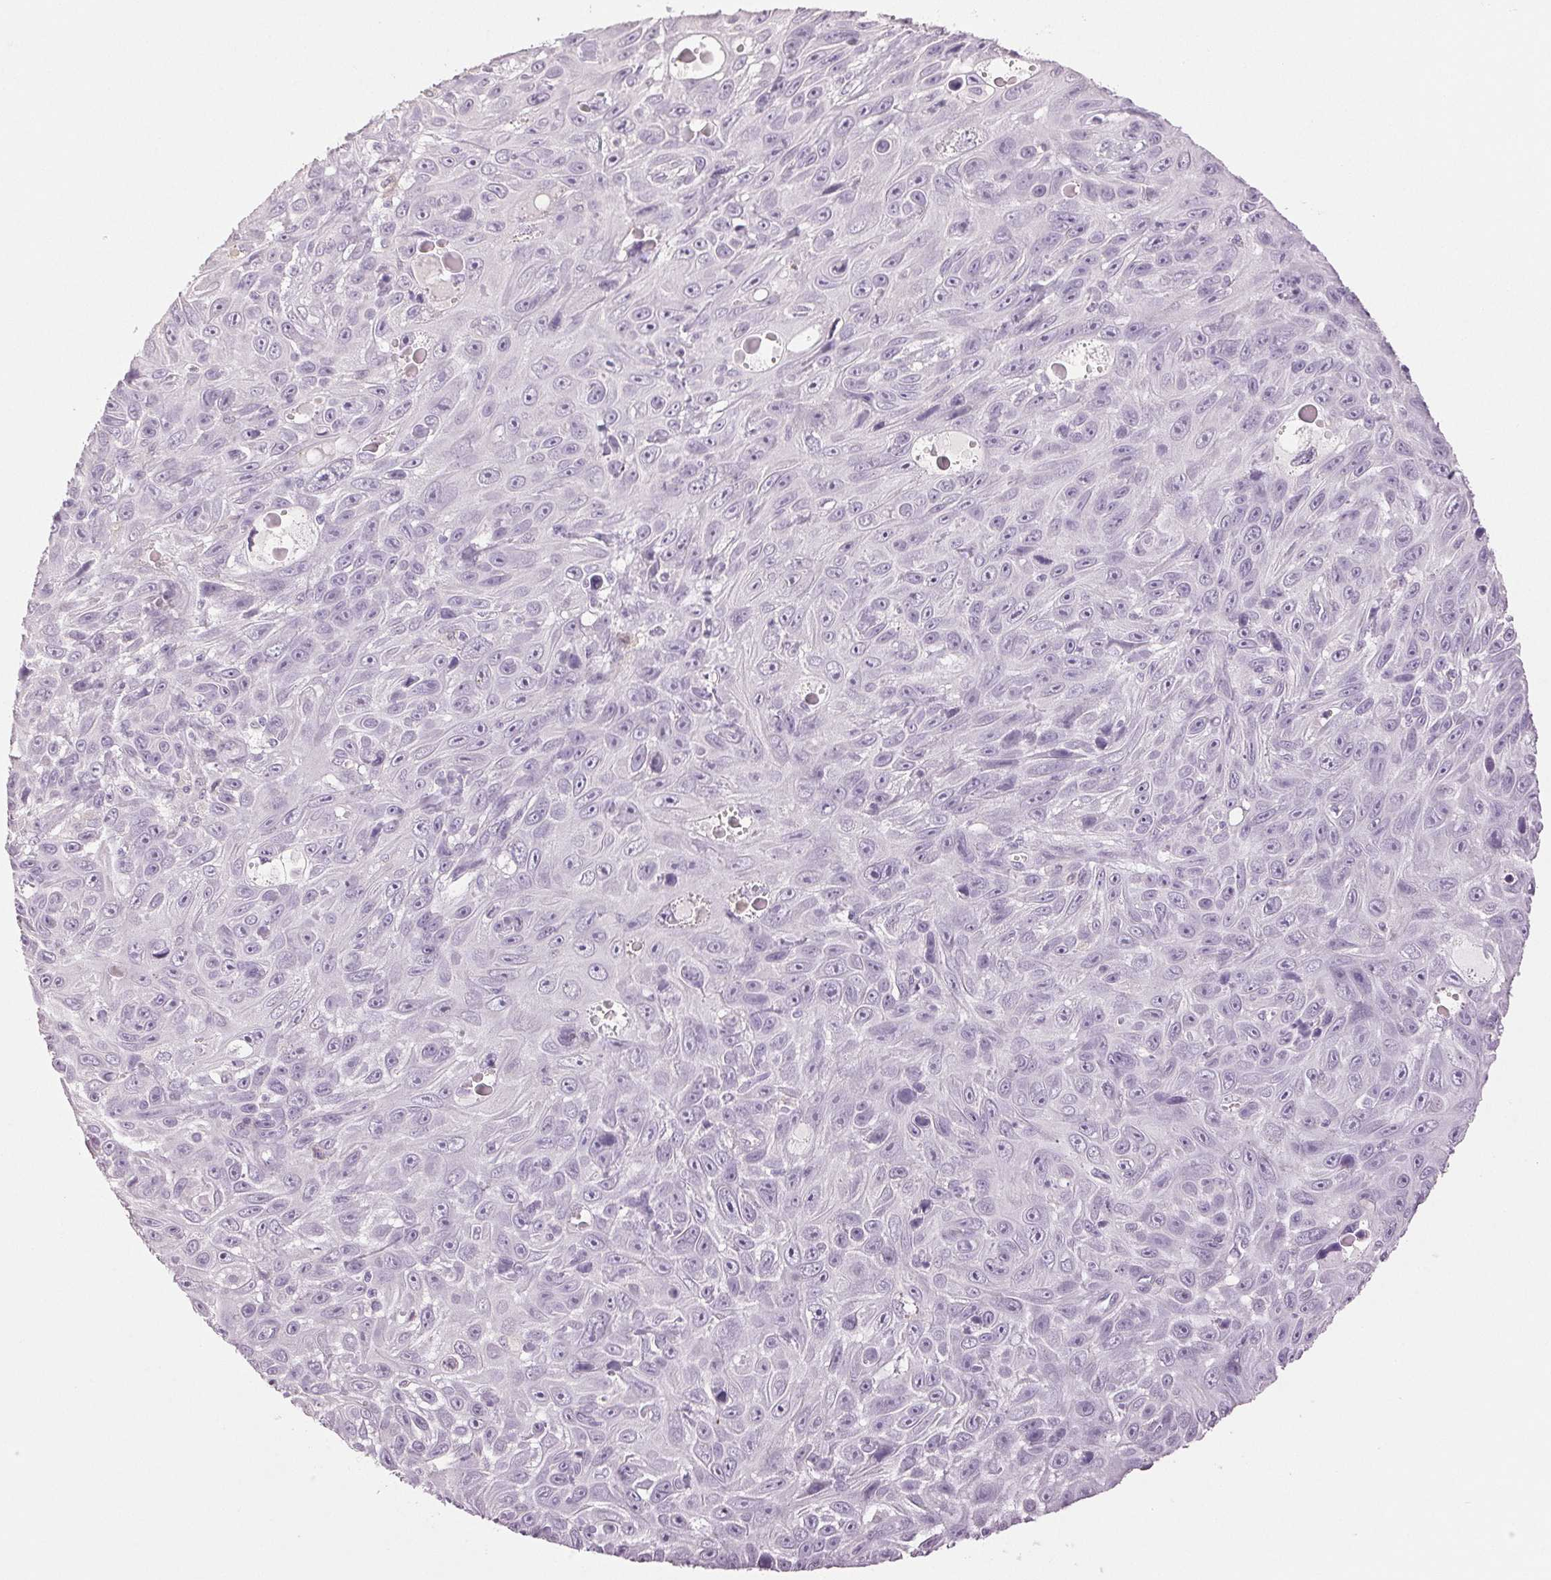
{"staining": {"intensity": "negative", "quantity": "none", "location": "none"}, "tissue": "skin cancer", "cell_type": "Tumor cells", "image_type": "cancer", "snomed": [{"axis": "morphology", "description": "Squamous cell carcinoma, NOS"}, {"axis": "topography", "description": "Skin"}], "caption": "Tumor cells show no significant expression in skin cancer (squamous cell carcinoma).", "gene": "LTF", "patient": {"sex": "male", "age": 82}}